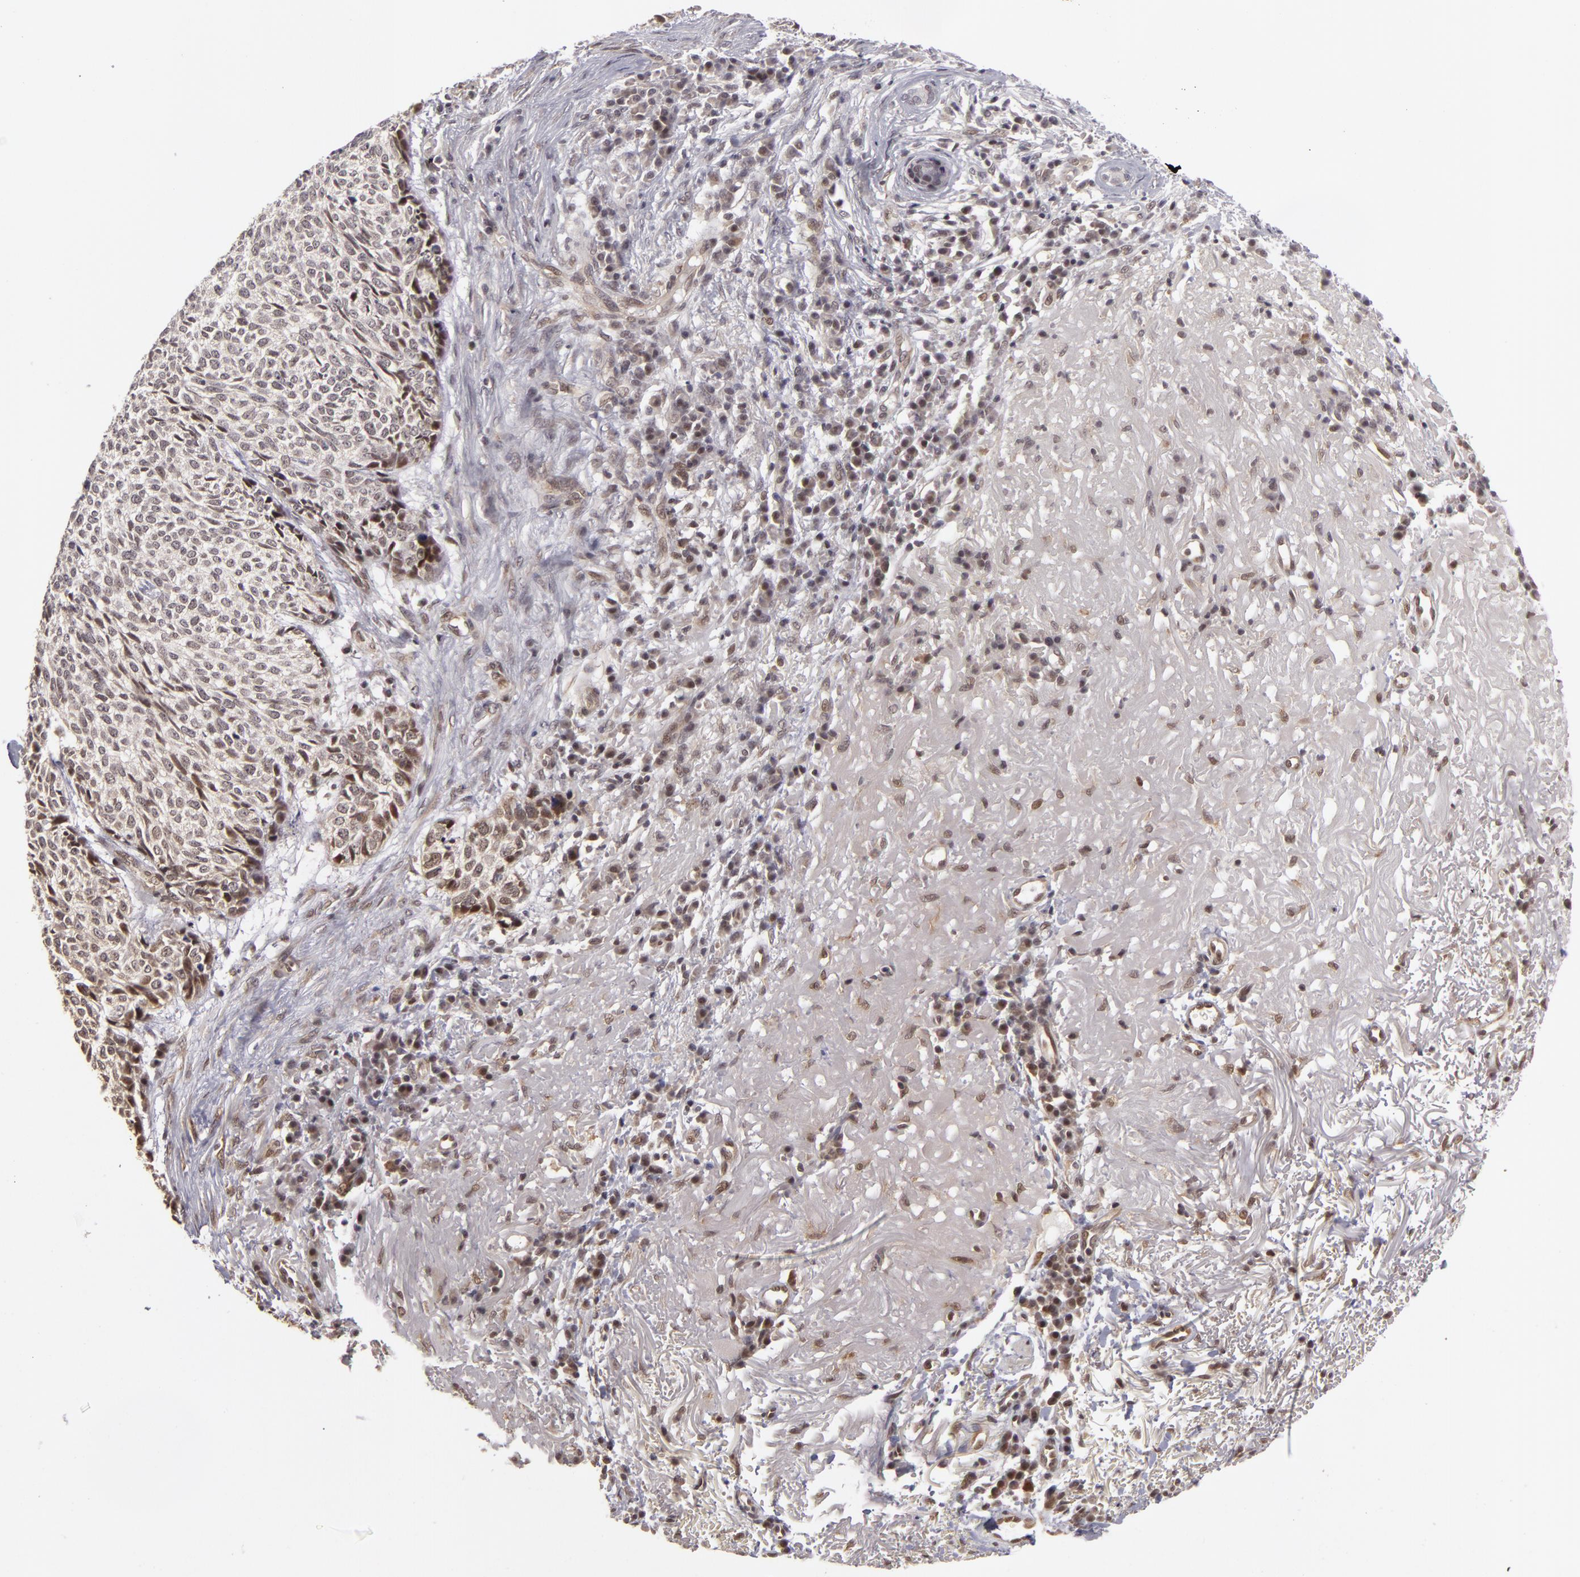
{"staining": {"intensity": "weak", "quantity": "<25%", "location": "nuclear"}, "tissue": "skin cancer", "cell_type": "Tumor cells", "image_type": "cancer", "snomed": [{"axis": "morphology", "description": "Basal cell carcinoma"}, {"axis": "topography", "description": "Skin"}], "caption": "Skin cancer (basal cell carcinoma) was stained to show a protein in brown. There is no significant expression in tumor cells.", "gene": "ZNF133", "patient": {"sex": "female", "age": 89}}